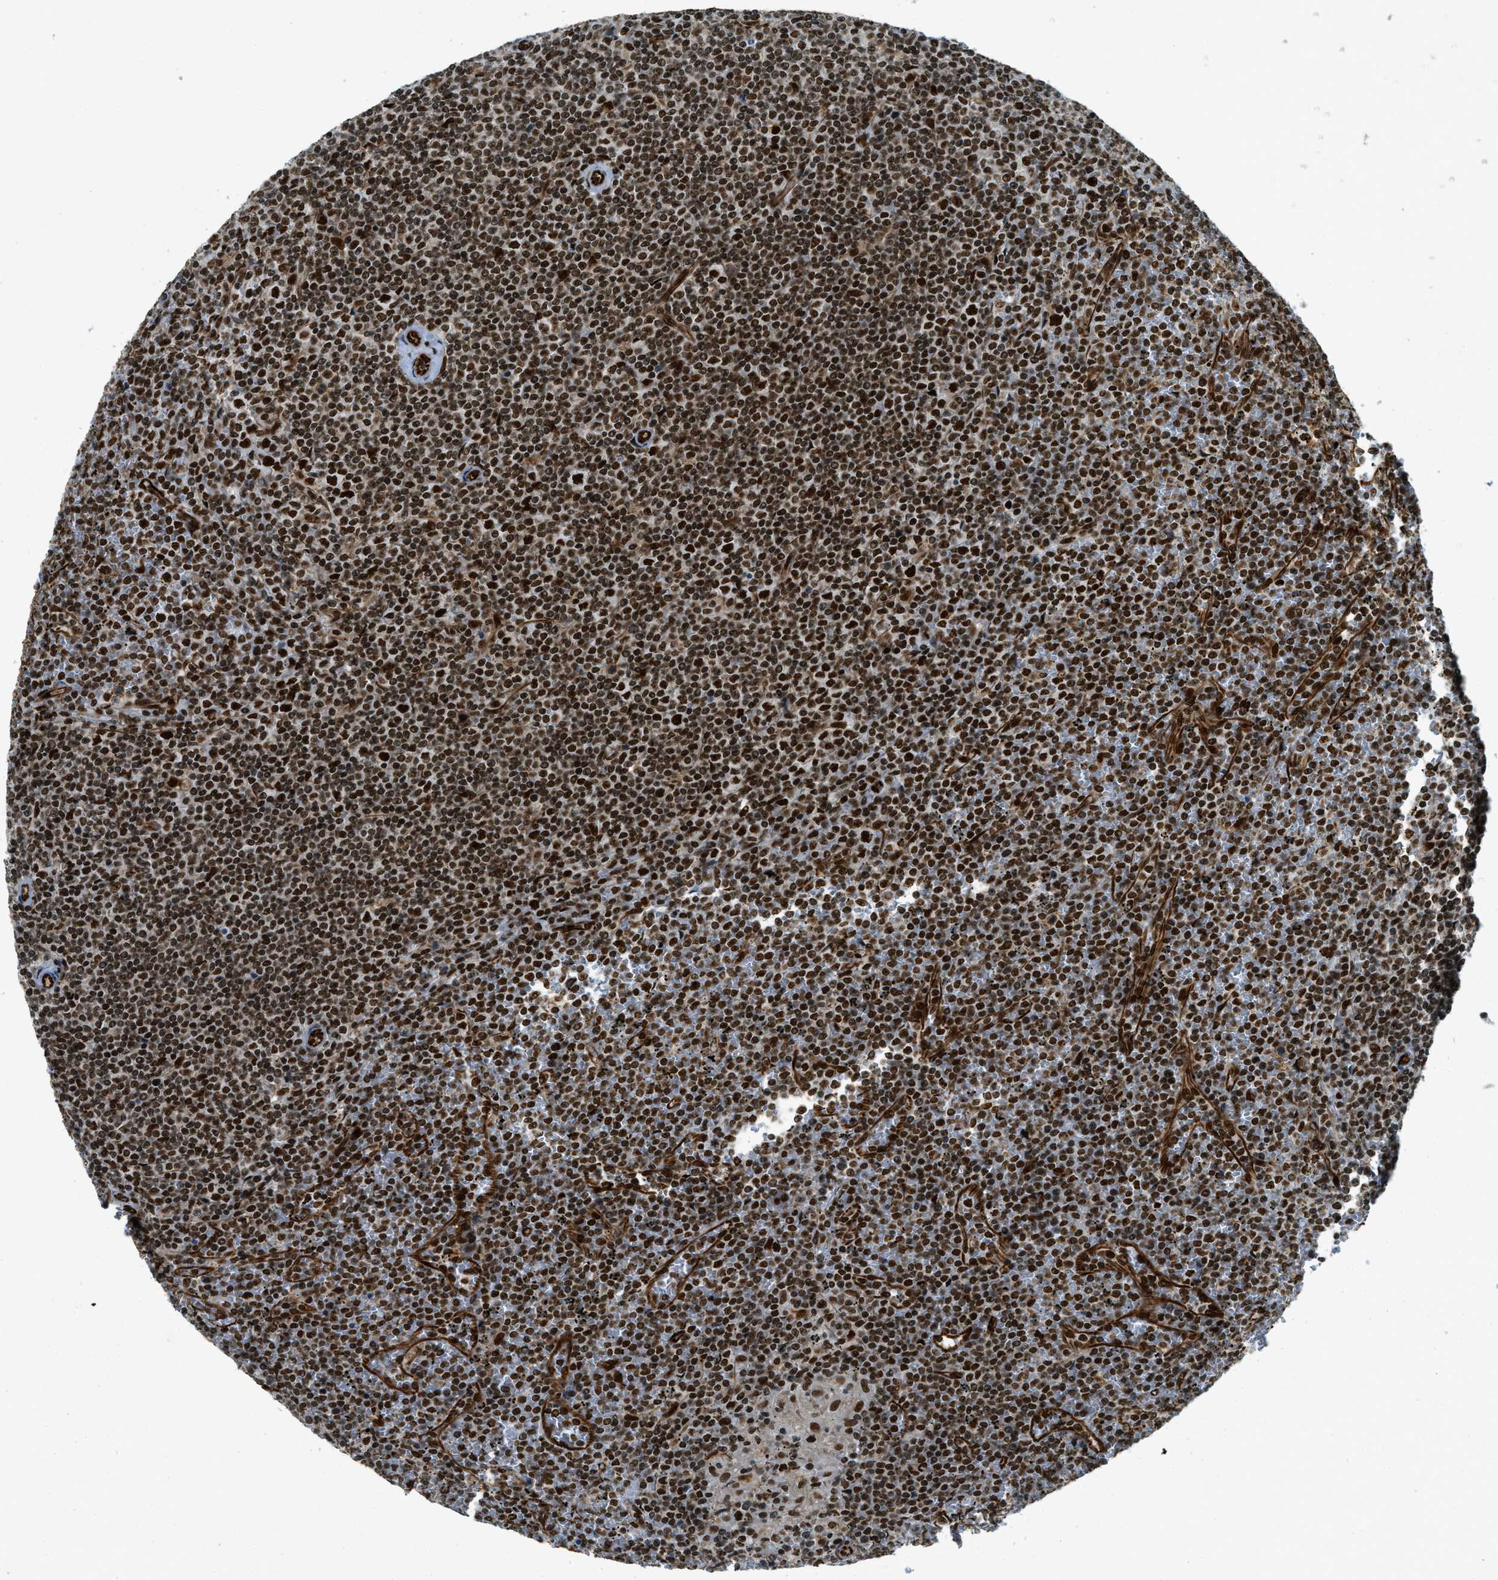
{"staining": {"intensity": "strong", "quantity": ">75%", "location": "nuclear"}, "tissue": "lymphoma", "cell_type": "Tumor cells", "image_type": "cancer", "snomed": [{"axis": "morphology", "description": "Malignant lymphoma, non-Hodgkin's type, Low grade"}, {"axis": "topography", "description": "Spleen"}], "caption": "IHC image of human low-grade malignant lymphoma, non-Hodgkin's type stained for a protein (brown), which demonstrates high levels of strong nuclear positivity in about >75% of tumor cells.", "gene": "ZFR", "patient": {"sex": "female", "age": 19}}